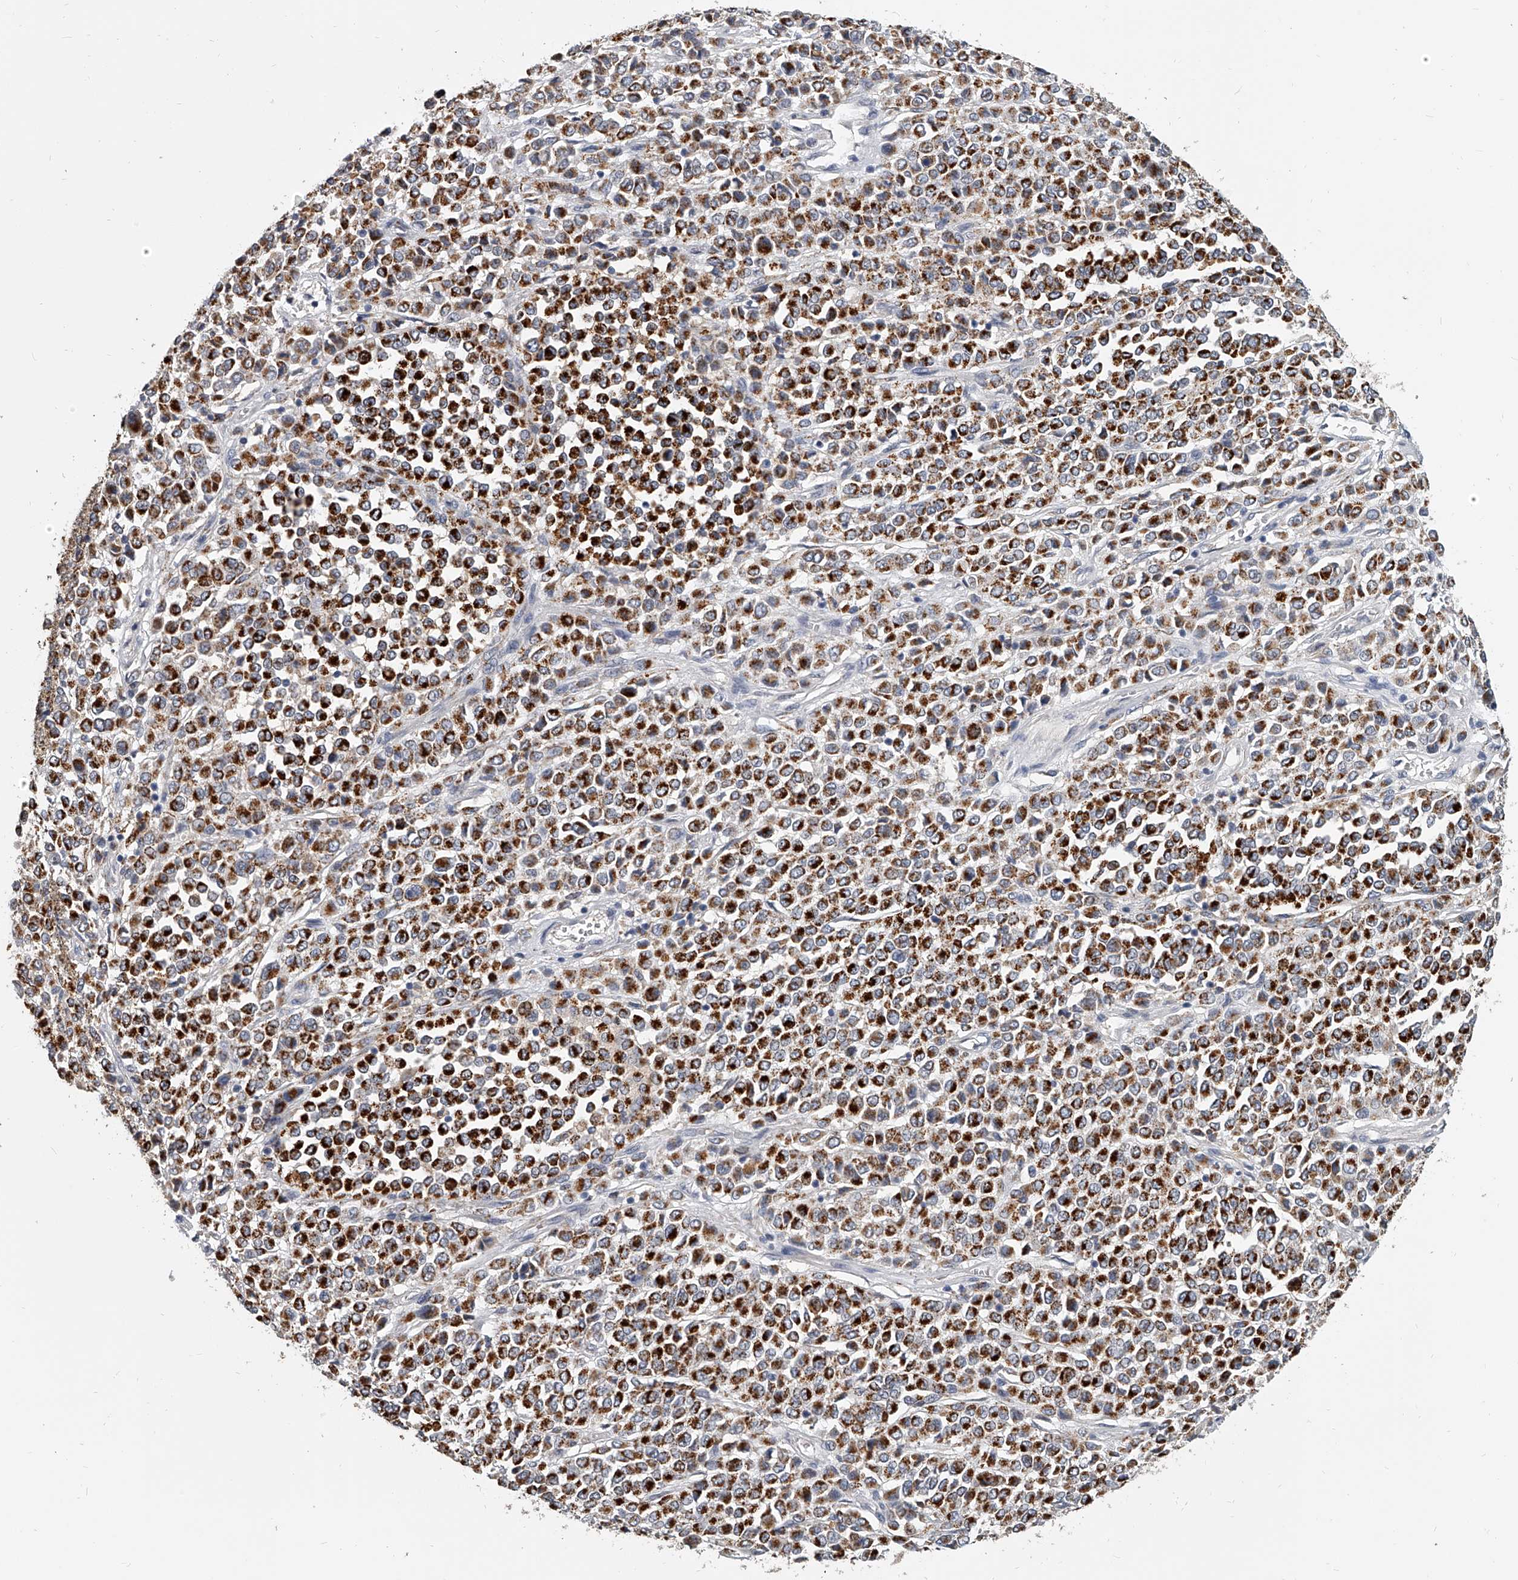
{"staining": {"intensity": "strong", "quantity": ">75%", "location": "cytoplasmic/membranous"}, "tissue": "melanoma", "cell_type": "Tumor cells", "image_type": "cancer", "snomed": [{"axis": "morphology", "description": "Malignant melanoma, Metastatic site"}, {"axis": "topography", "description": "Pancreas"}], "caption": "Immunohistochemical staining of malignant melanoma (metastatic site) exhibits high levels of strong cytoplasmic/membranous protein expression in approximately >75% of tumor cells.", "gene": "KLHL7", "patient": {"sex": "female", "age": 30}}